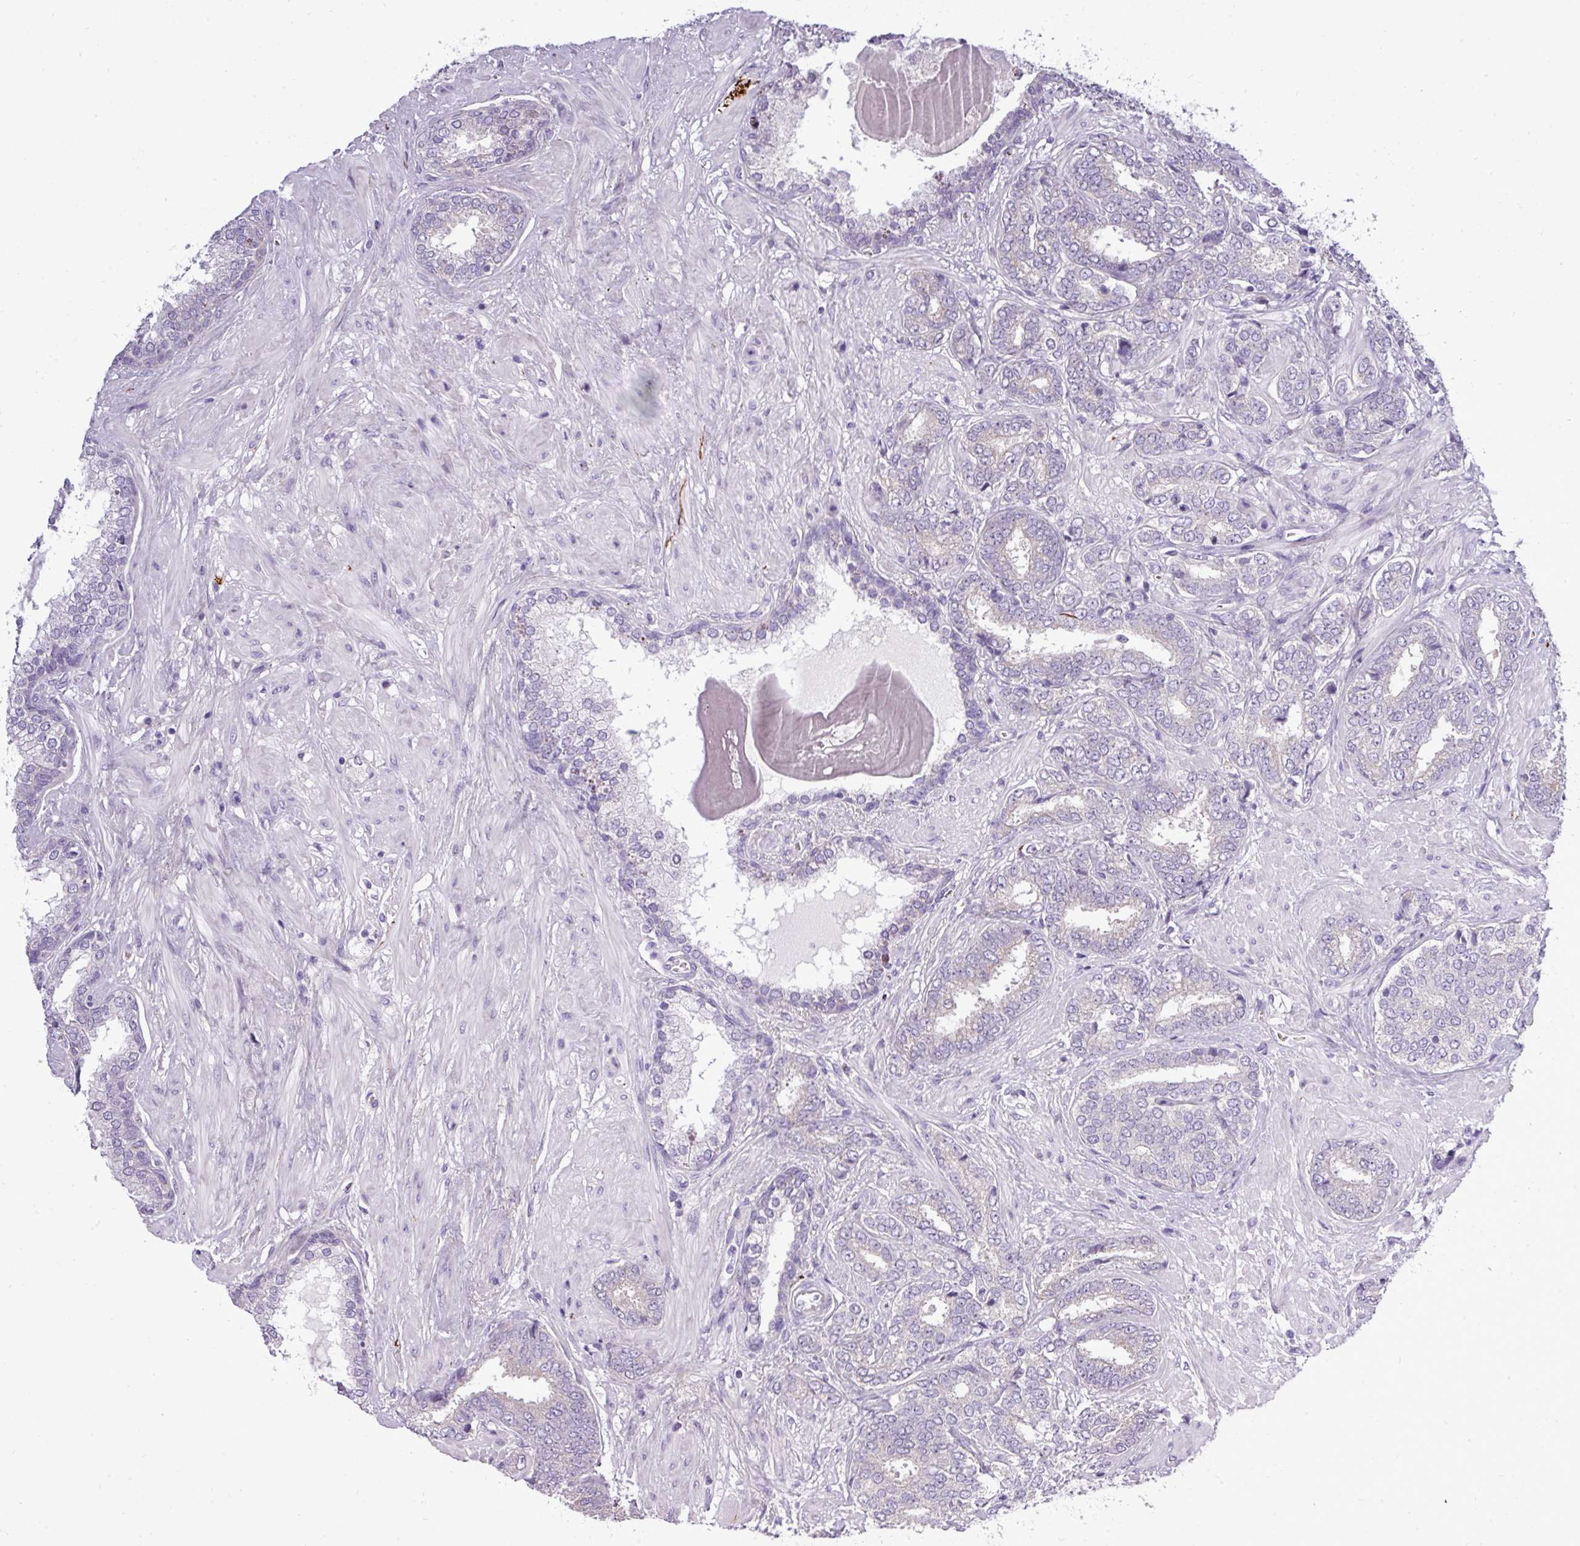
{"staining": {"intensity": "negative", "quantity": "none", "location": "none"}, "tissue": "prostate cancer", "cell_type": "Tumor cells", "image_type": "cancer", "snomed": [{"axis": "morphology", "description": "Adenocarcinoma, High grade"}, {"axis": "topography", "description": "Prostate"}], "caption": "This micrograph is of high-grade adenocarcinoma (prostate) stained with immunohistochemistry to label a protein in brown with the nuclei are counter-stained blue. There is no positivity in tumor cells.", "gene": "DNAAF9", "patient": {"sex": "male", "age": 72}}